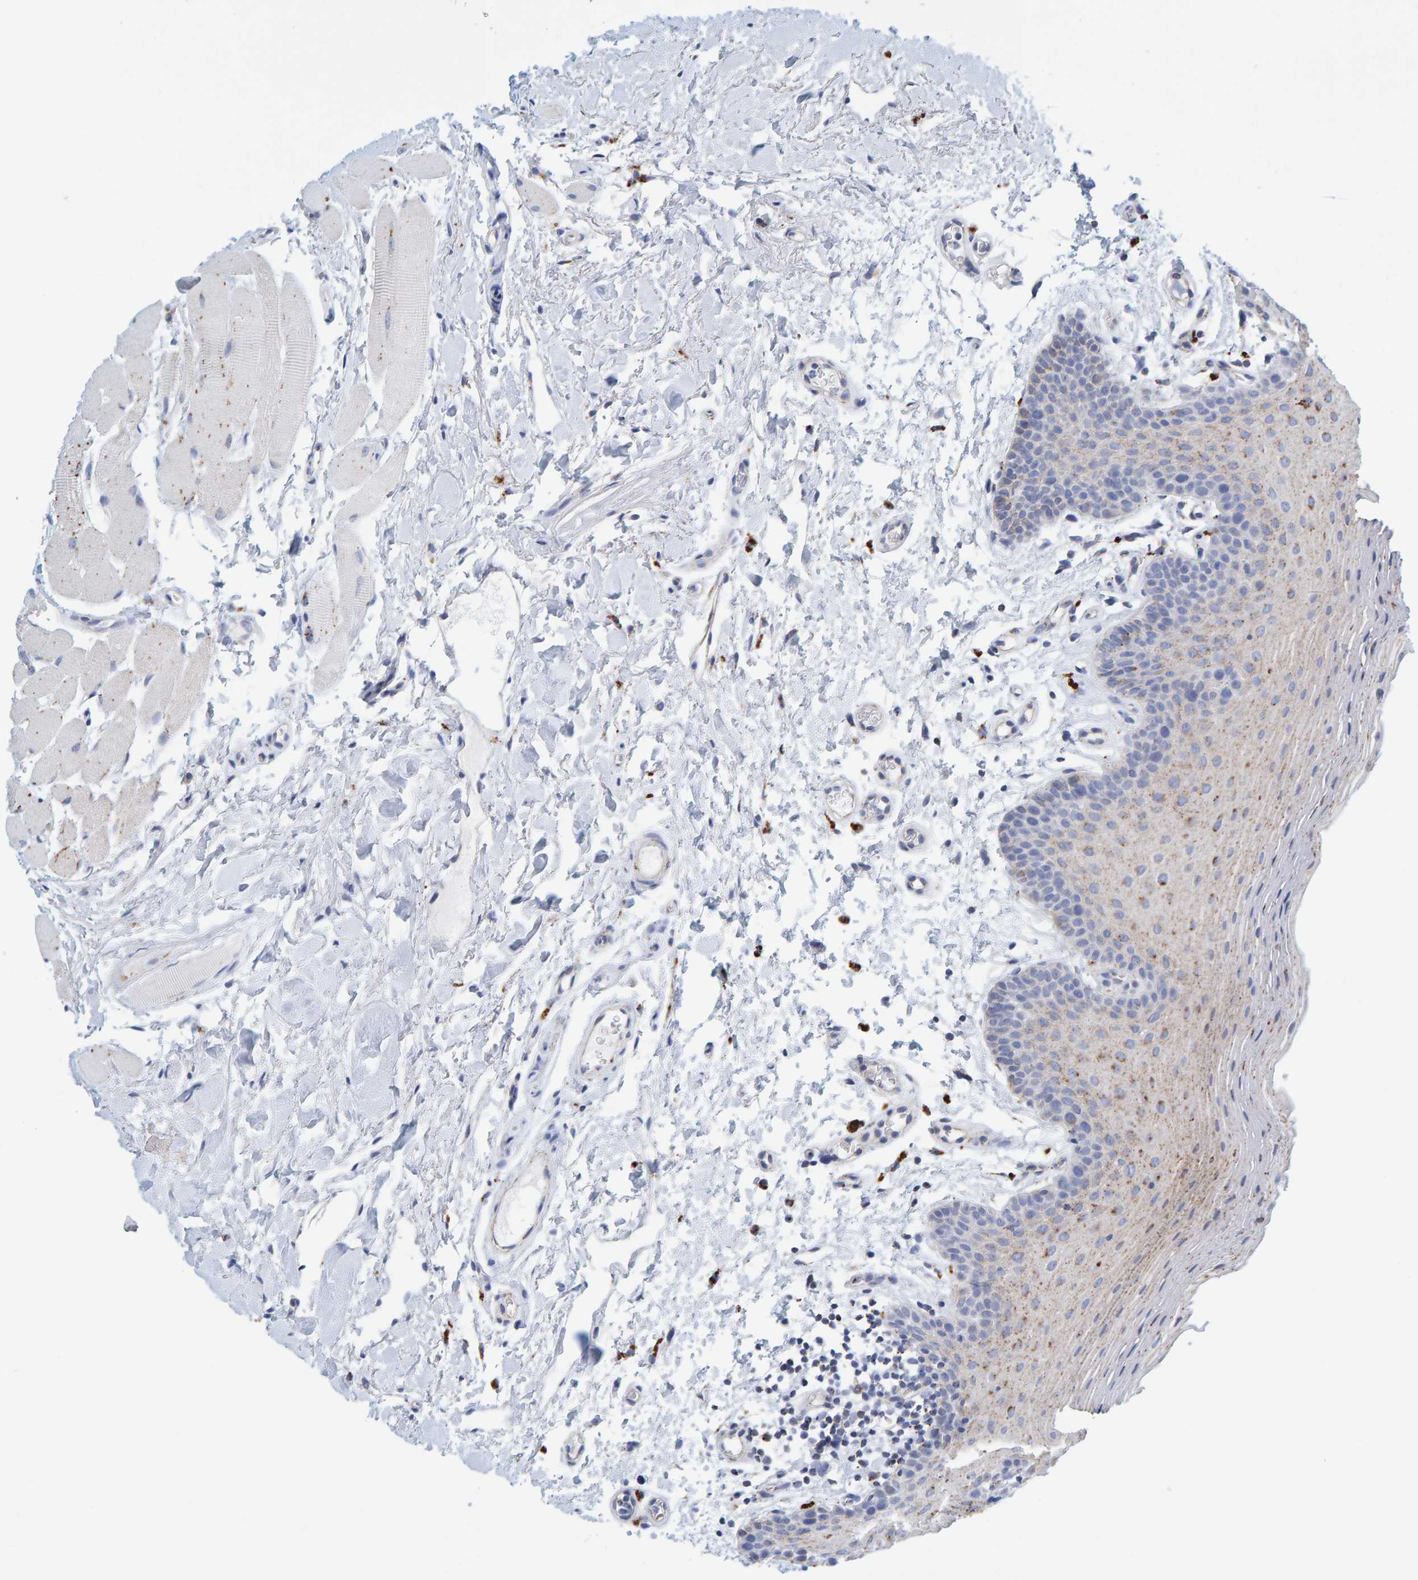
{"staining": {"intensity": "weak", "quantity": "<25%", "location": "cytoplasmic/membranous"}, "tissue": "oral mucosa", "cell_type": "Squamous epithelial cells", "image_type": "normal", "snomed": [{"axis": "morphology", "description": "Normal tissue, NOS"}, {"axis": "topography", "description": "Oral tissue"}], "caption": "There is no significant expression in squamous epithelial cells of oral mucosa.", "gene": "BIN3", "patient": {"sex": "male", "age": 62}}